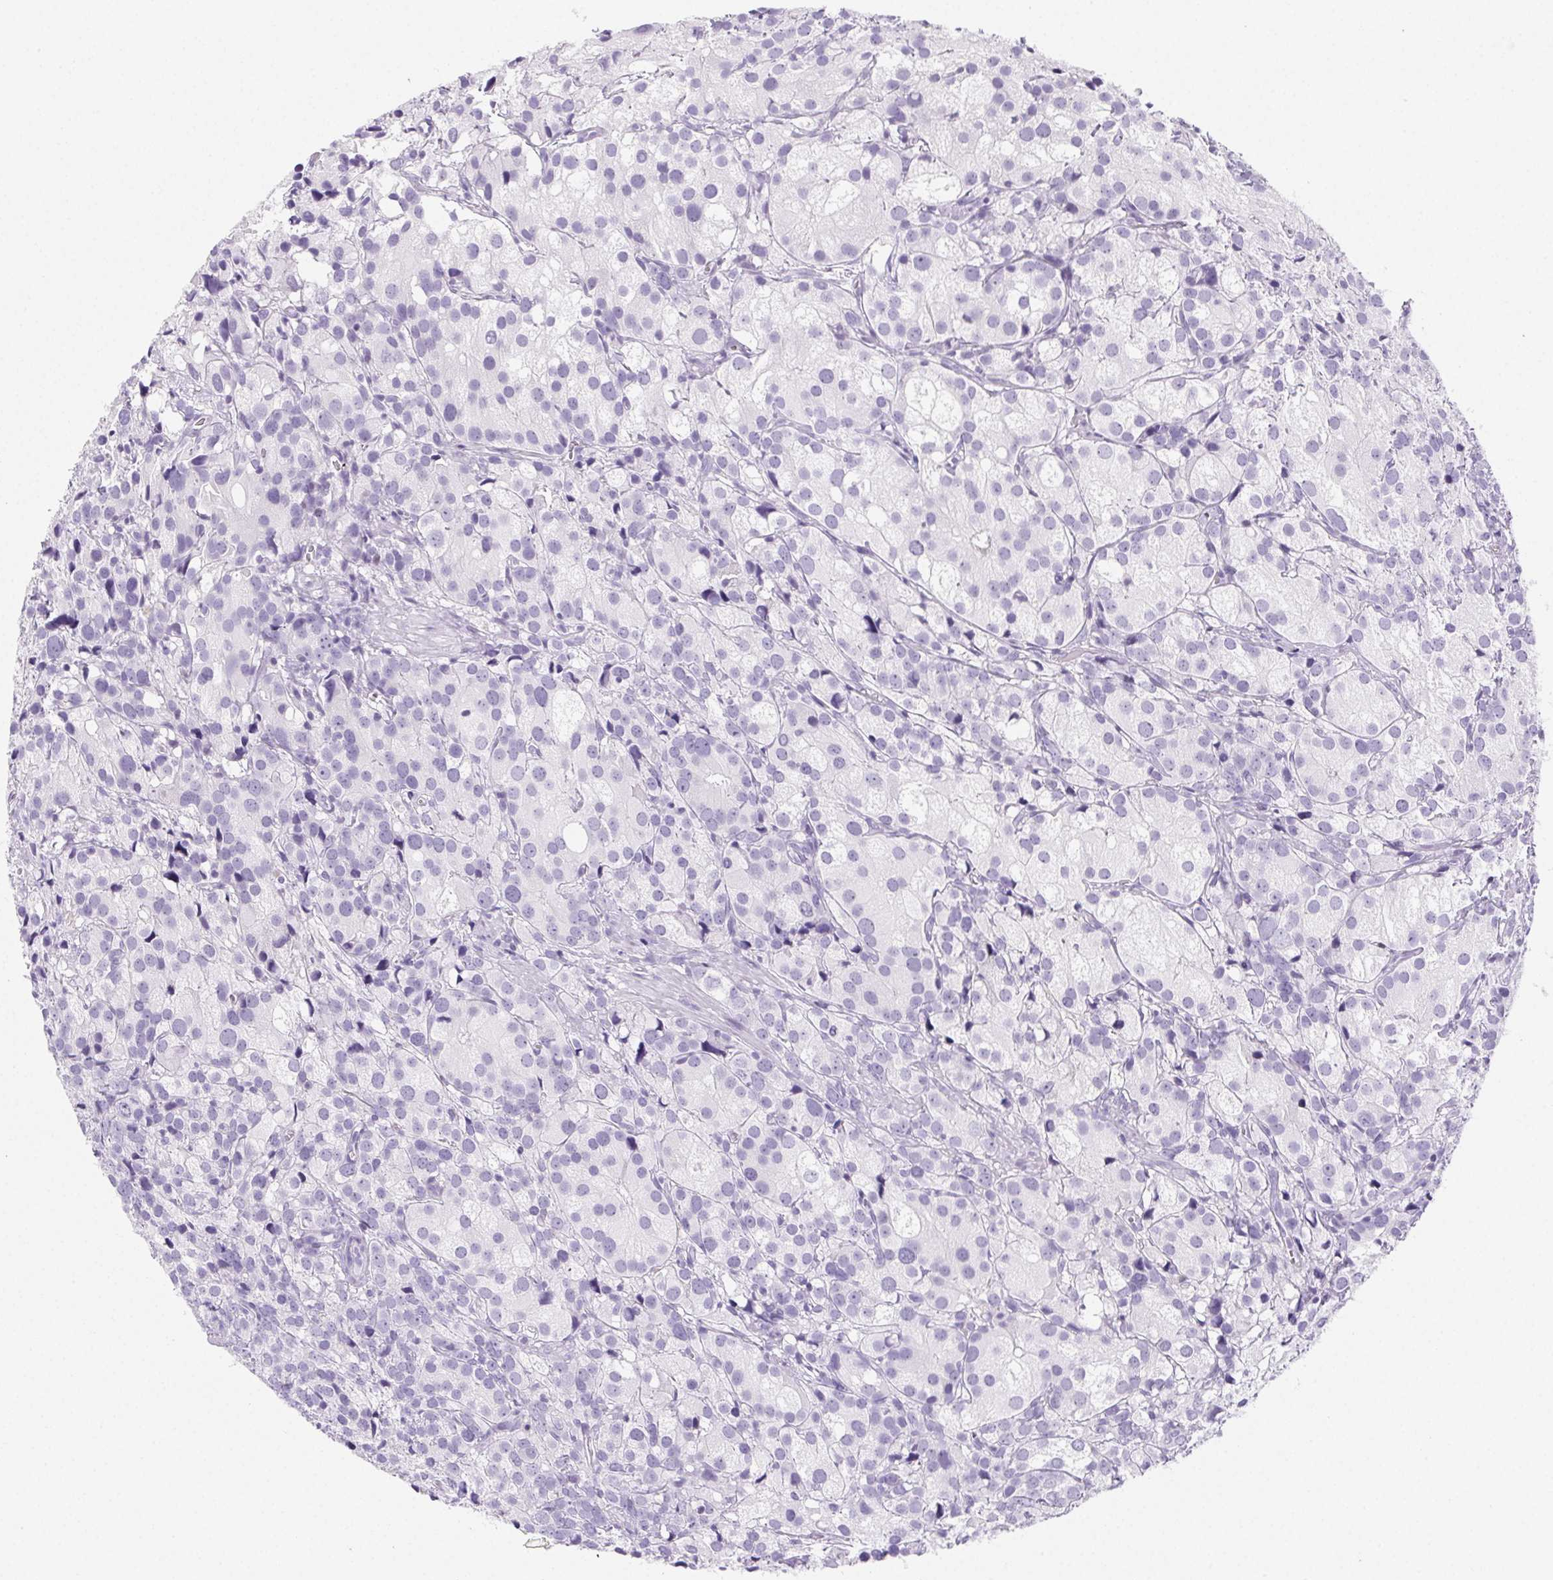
{"staining": {"intensity": "negative", "quantity": "none", "location": "none"}, "tissue": "prostate cancer", "cell_type": "Tumor cells", "image_type": "cancer", "snomed": [{"axis": "morphology", "description": "Adenocarcinoma, High grade"}, {"axis": "topography", "description": "Prostate"}], "caption": "Human prostate adenocarcinoma (high-grade) stained for a protein using immunohistochemistry exhibits no expression in tumor cells.", "gene": "BEND2", "patient": {"sex": "male", "age": 86}}